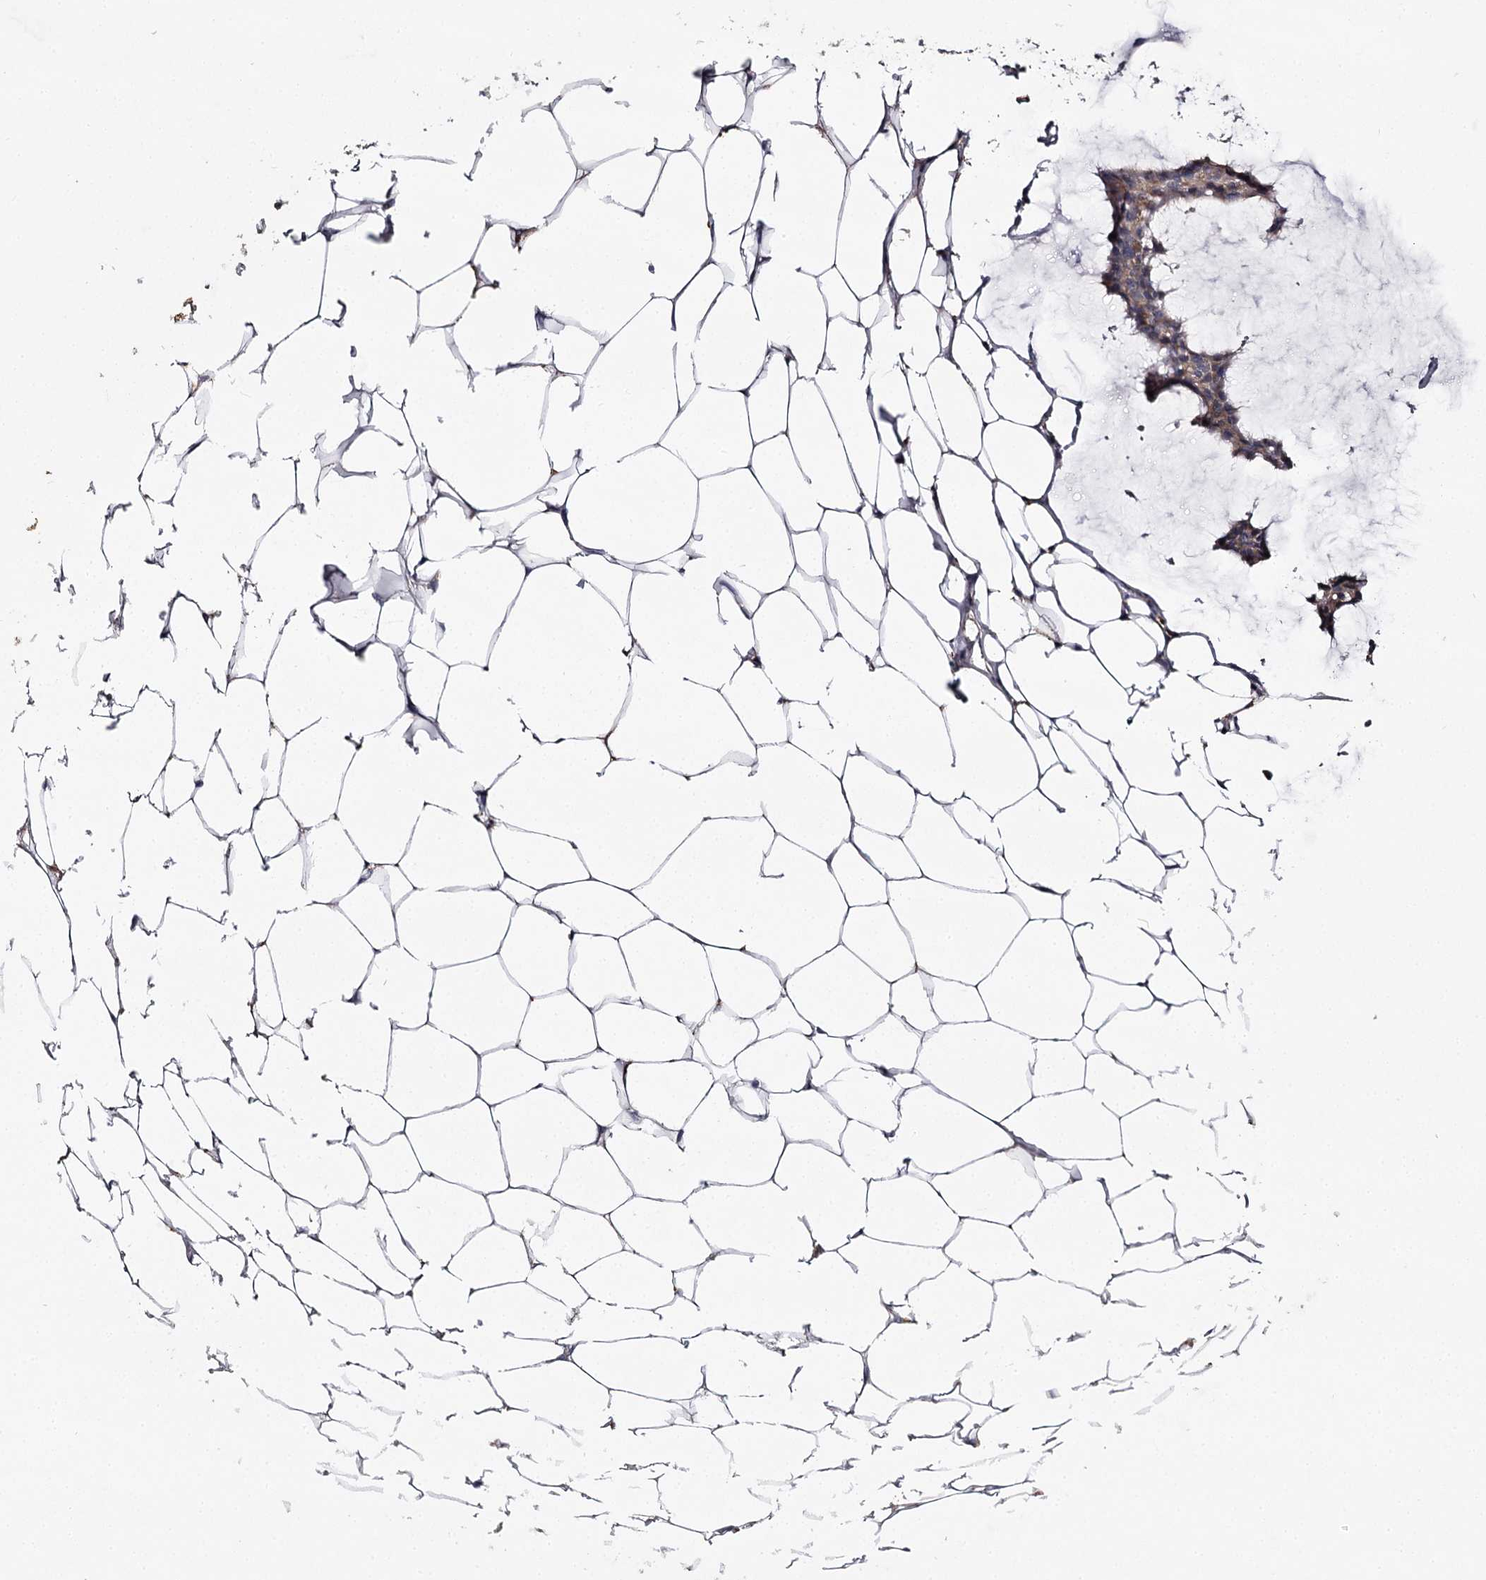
{"staining": {"intensity": "negative", "quantity": "none", "location": "none"}, "tissue": "breast cancer", "cell_type": "Tumor cells", "image_type": "cancer", "snomed": [{"axis": "morphology", "description": "Duct carcinoma"}, {"axis": "topography", "description": "Breast"}], "caption": "This is a micrograph of immunohistochemistry (IHC) staining of breast cancer, which shows no positivity in tumor cells.", "gene": "RASSF6", "patient": {"sex": "female", "age": 93}}